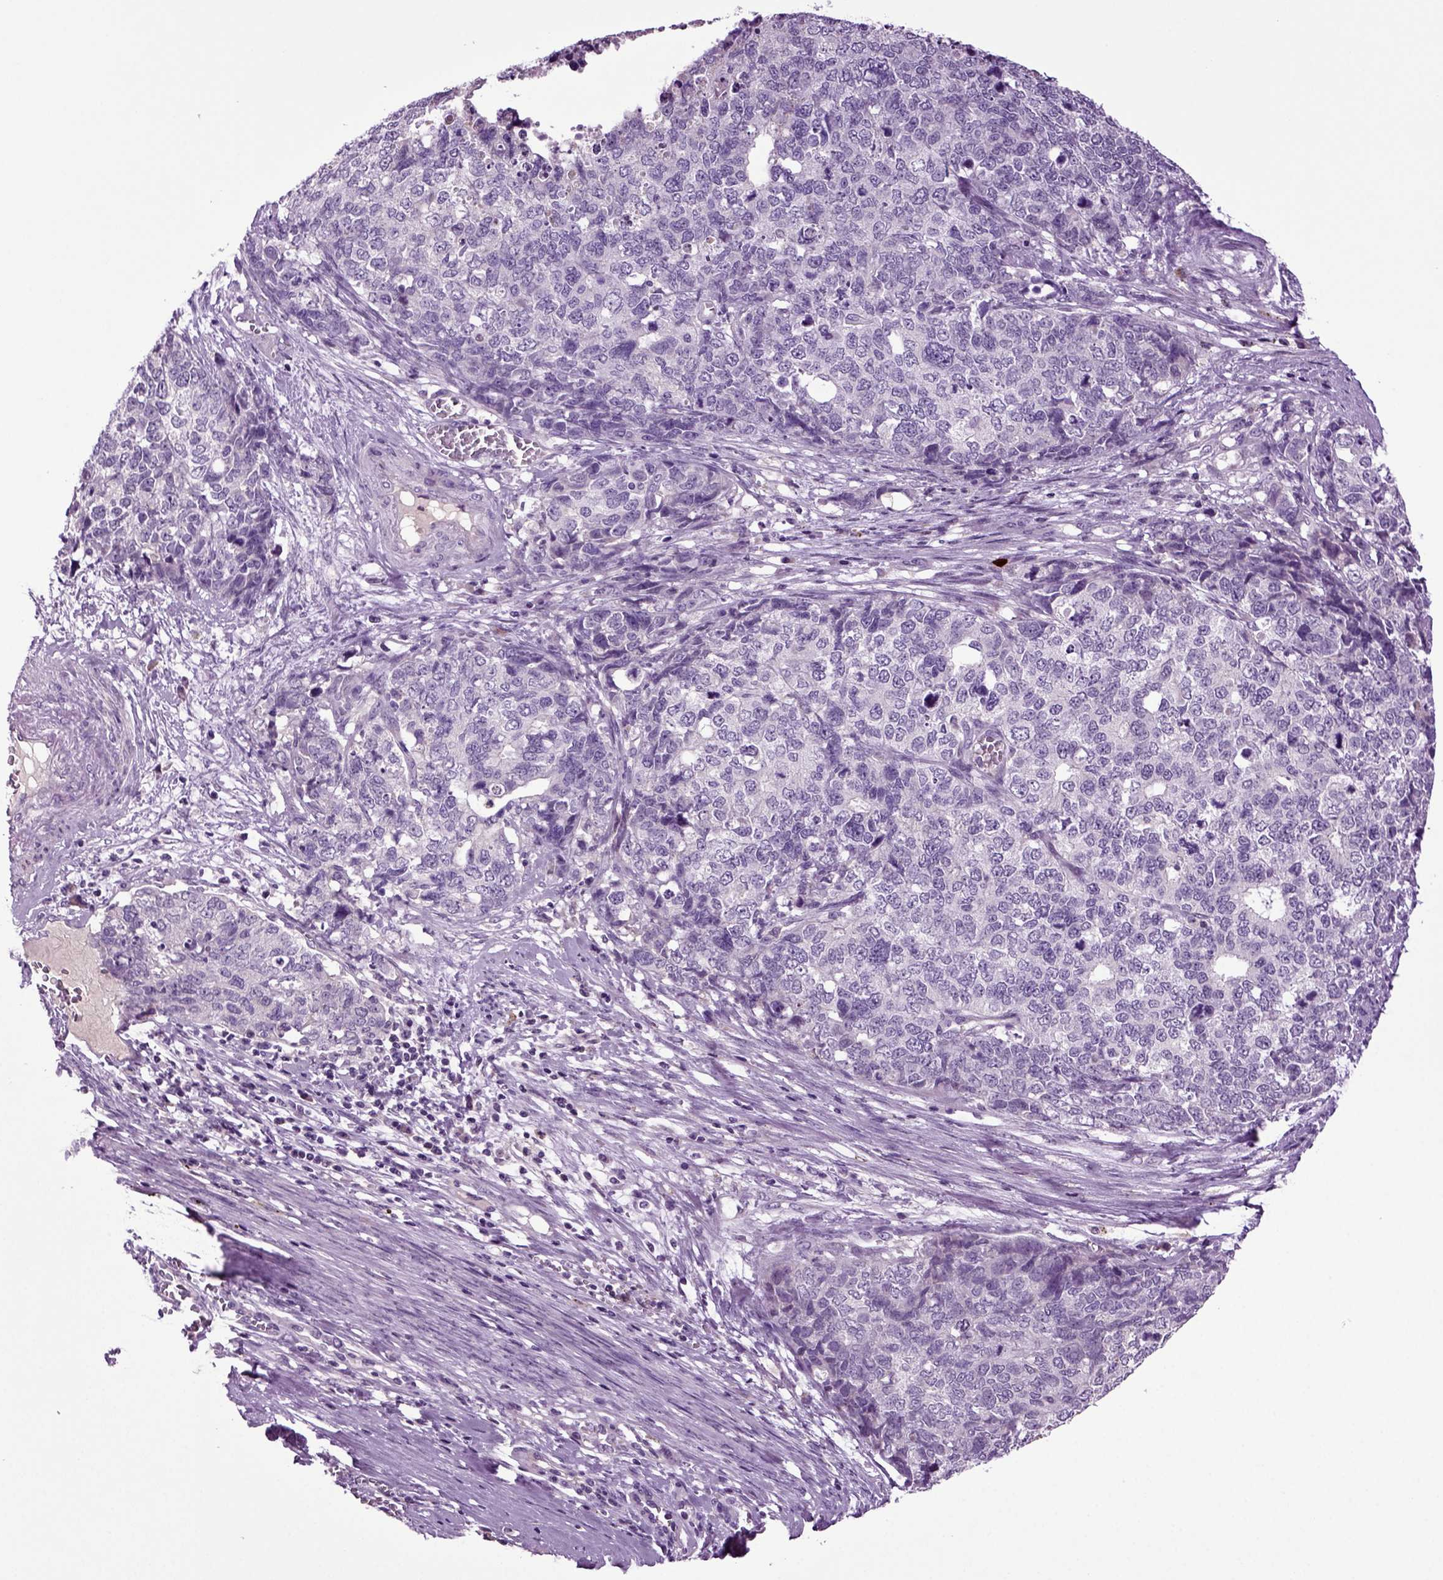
{"staining": {"intensity": "negative", "quantity": "none", "location": "none"}, "tissue": "cervical cancer", "cell_type": "Tumor cells", "image_type": "cancer", "snomed": [{"axis": "morphology", "description": "Squamous cell carcinoma, NOS"}, {"axis": "topography", "description": "Cervix"}], "caption": "Tumor cells show no significant positivity in cervical squamous cell carcinoma.", "gene": "FGF11", "patient": {"sex": "female", "age": 63}}